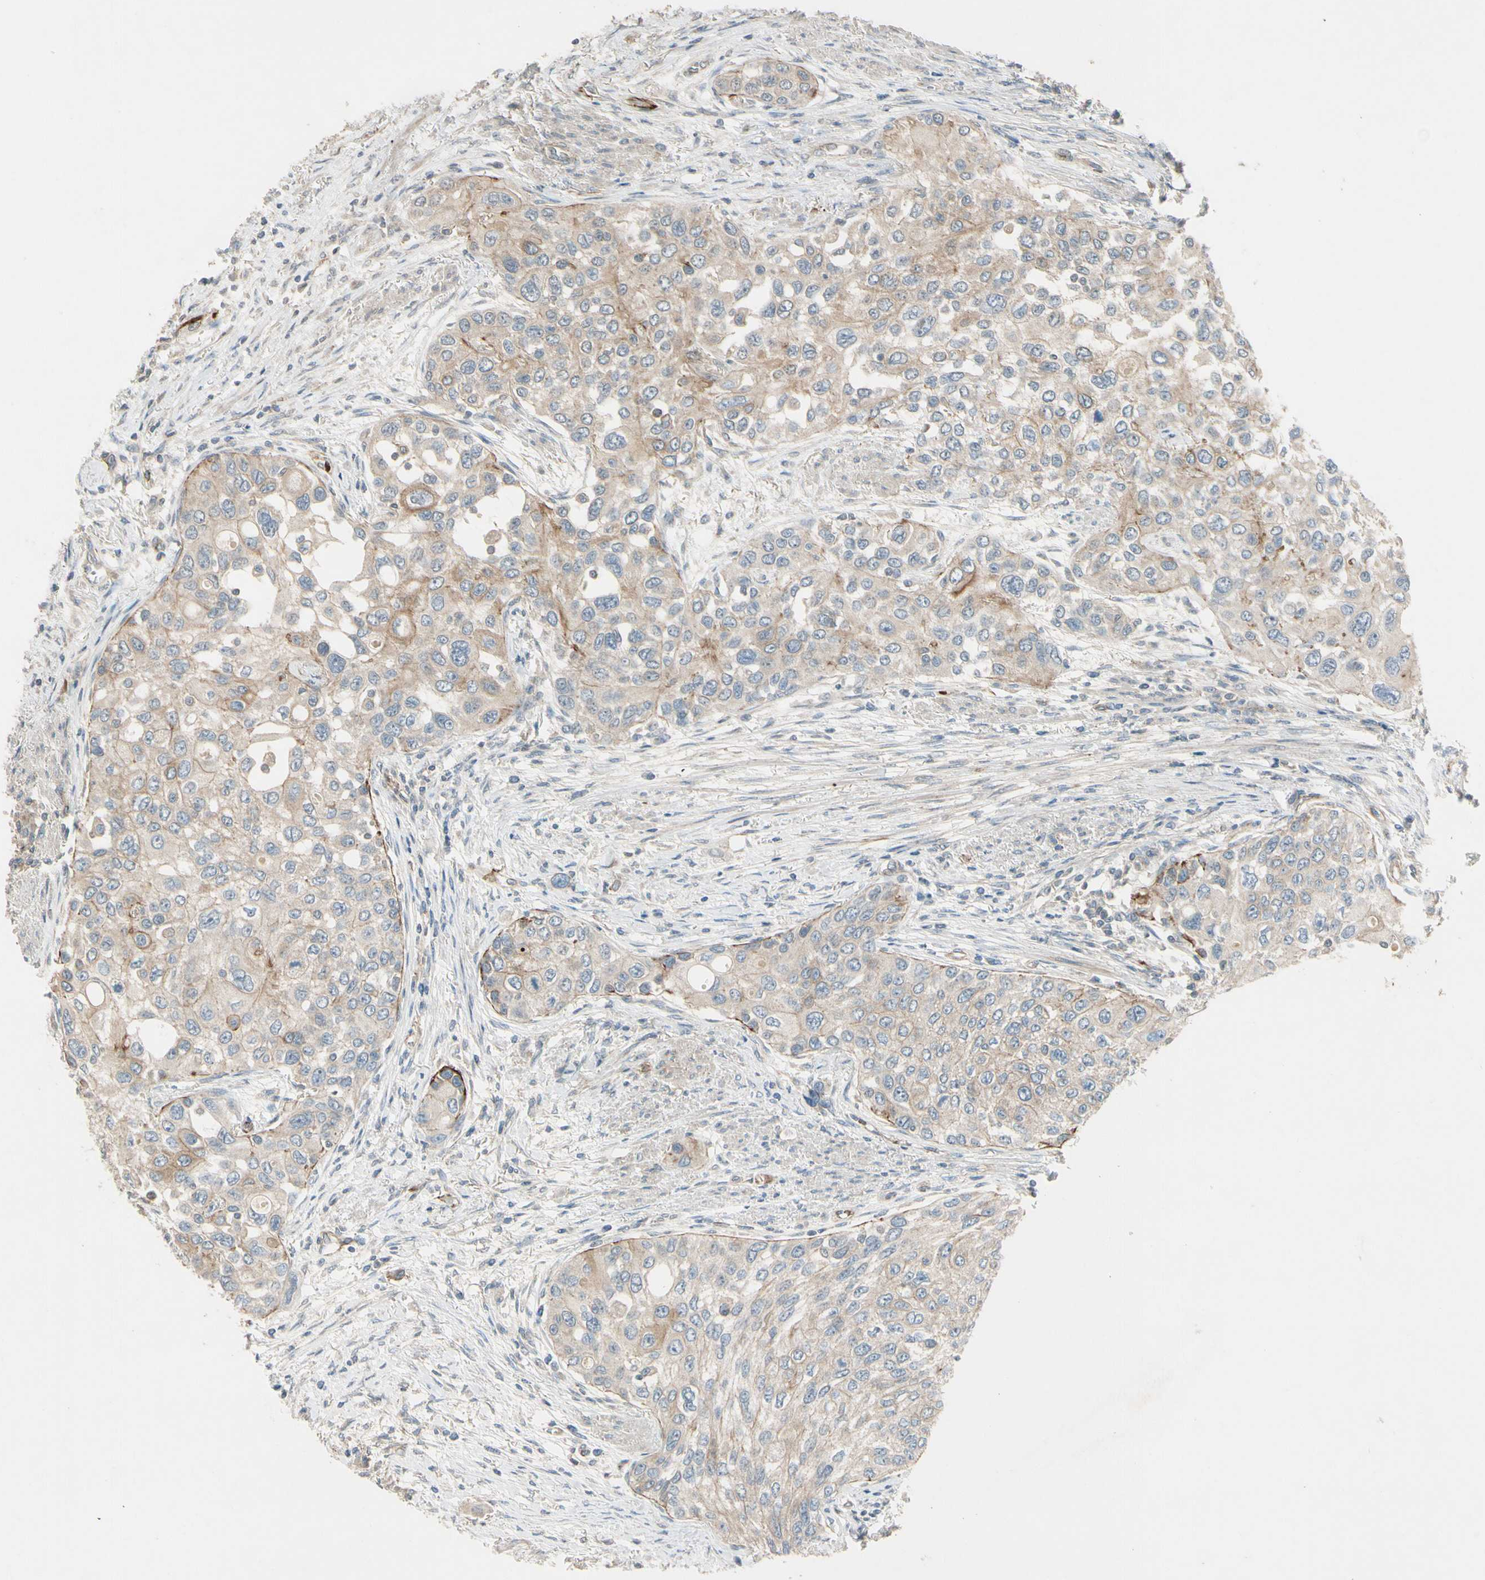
{"staining": {"intensity": "moderate", "quantity": ">75%", "location": "cytoplasmic/membranous"}, "tissue": "urothelial cancer", "cell_type": "Tumor cells", "image_type": "cancer", "snomed": [{"axis": "morphology", "description": "Urothelial carcinoma, High grade"}, {"axis": "topography", "description": "Urinary bladder"}], "caption": "High-magnification brightfield microscopy of high-grade urothelial carcinoma stained with DAB (3,3'-diaminobenzidine) (brown) and counterstained with hematoxylin (blue). tumor cells exhibit moderate cytoplasmic/membranous expression is appreciated in about>75% of cells. Ihc stains the protein in brown and the nuclei are stained blue.", "gene": "PPP3CB", "patient": {"sex": "female", "age": 56}}